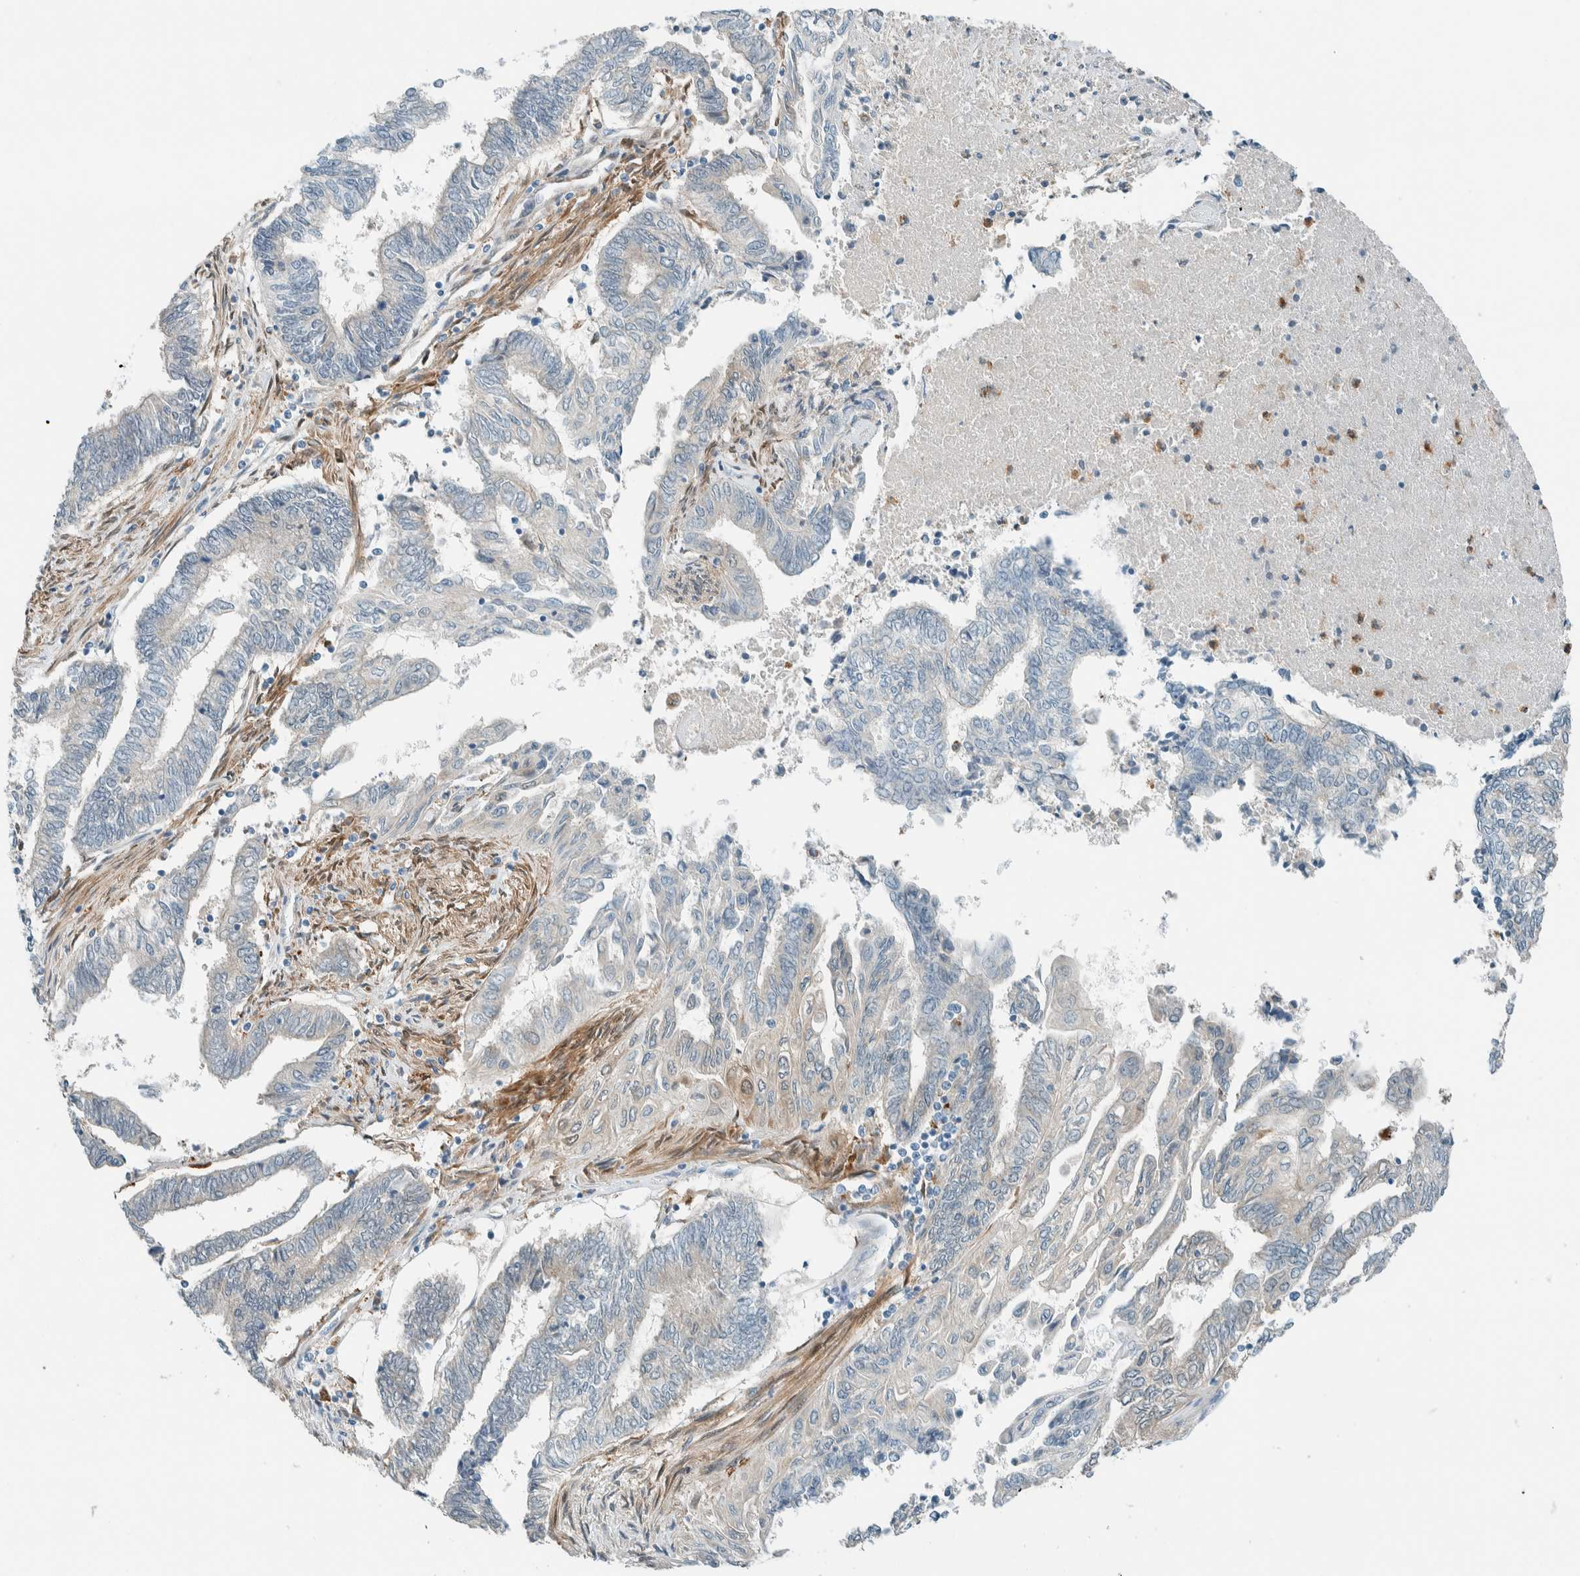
{"staining": {"intensity": "negative", "quantity": "none", "location": "none"}, "tissue": "endometrial cancer", "cell_type": "Tumor cells", "image_type": "cancer", "snomed": [{"axis": "morphology", "description": "Adenocarcinoma, NOS"}, {"axis": "topography", "description": "Uterus"}, {"axis": "topography", "description": "Endometrium"}], "caption": "A high-resolution histopathology image shows immunohistochemistry (IHC) staining of endometrial cancer (adenocarcinoma), which reveals no significant positivity in tumor cells.", "gene": "NXN", "patient": {"sex": "female", "age": 70}}